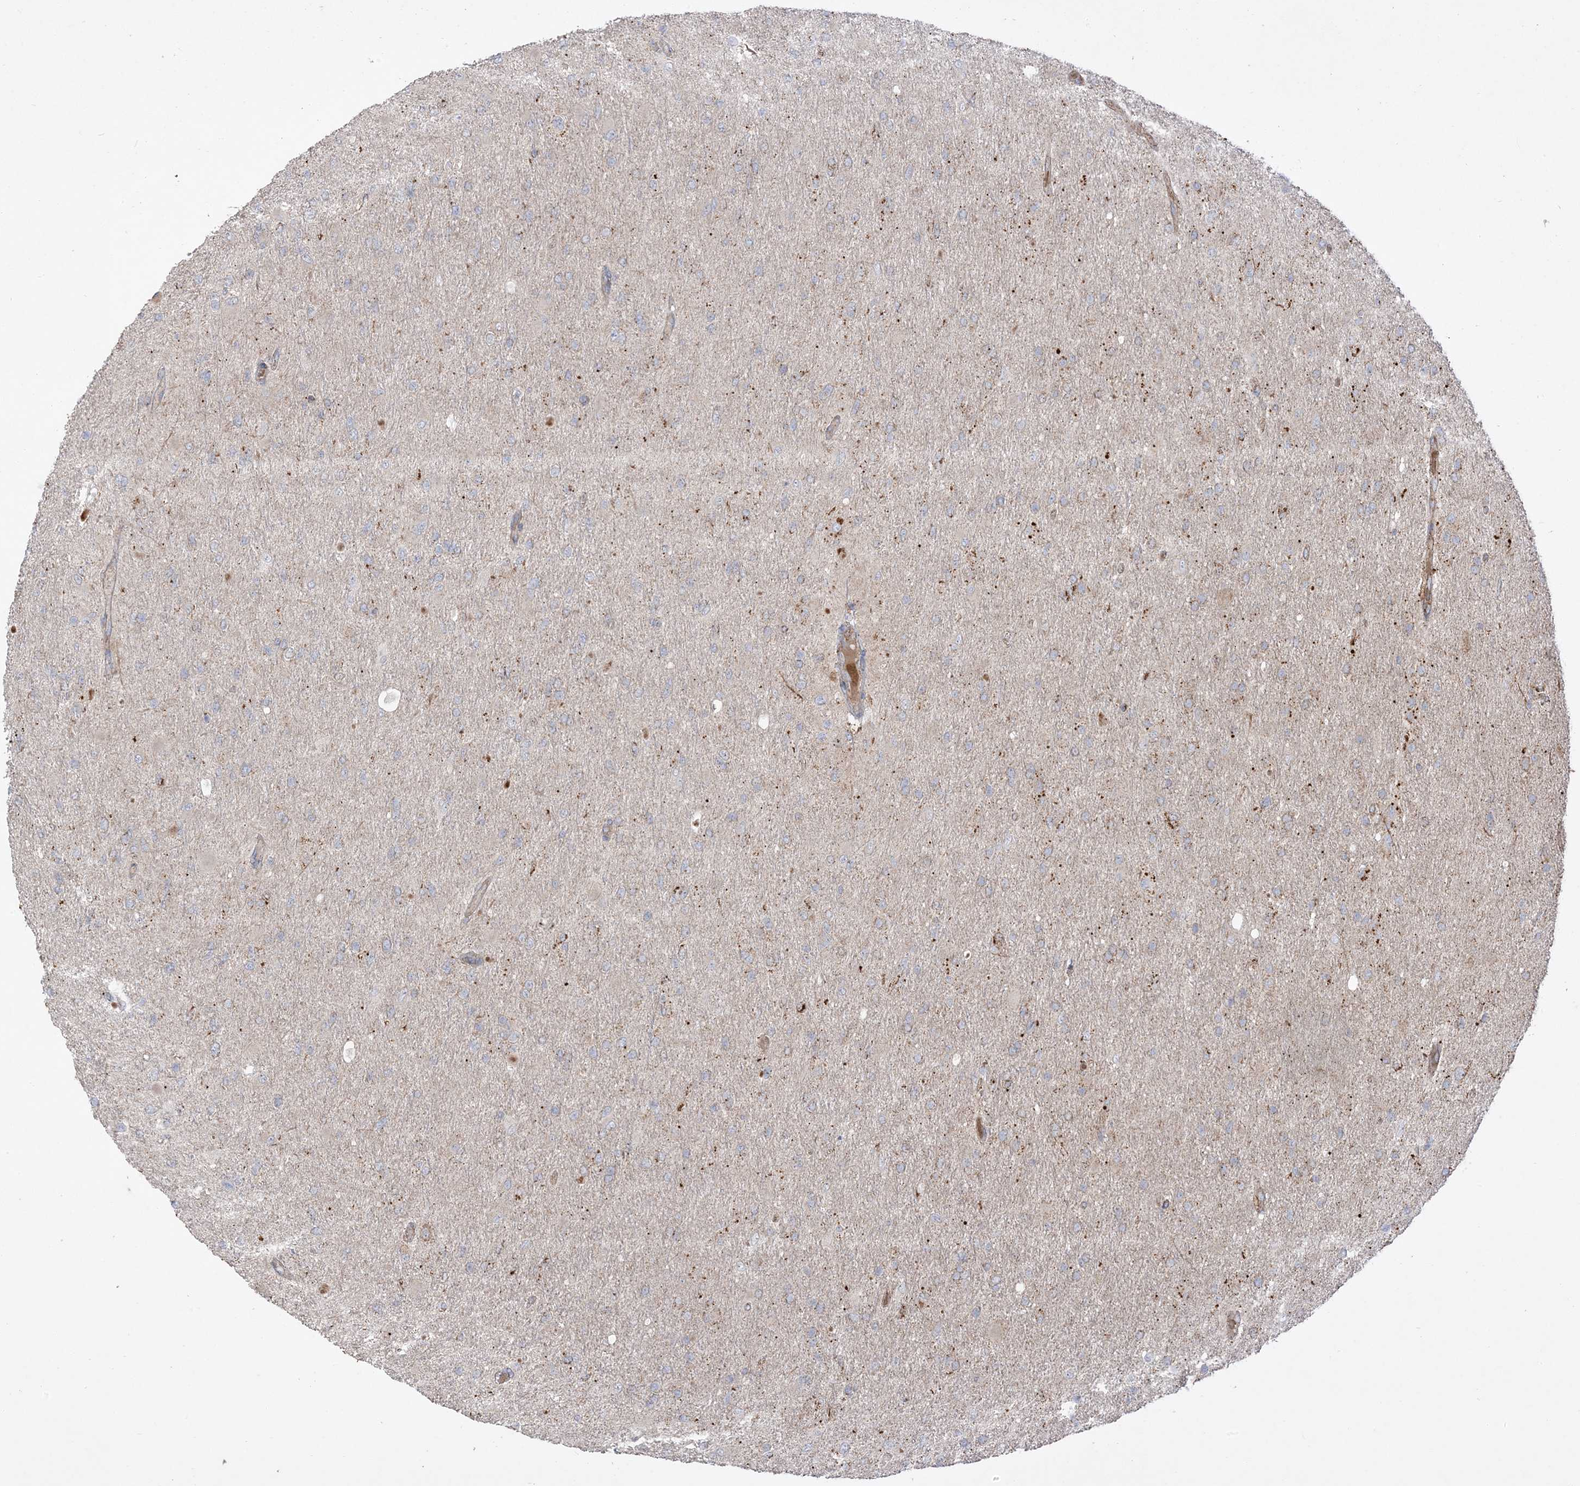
{"staining": {"intensity": "negative", "quantity": "none", "location": "none"}, "tissue": "glioma", "cell_type": "Tumor cells", "image_type": "cancer", "snomed": [{"axis": "morphology", "description": "Glioma, malignant, High grade"}, {"axis": "topography", "description": "Cerebral cortex"}], "caption": "Tumor cells show no significant protein positivity in malignant glioma (high-grade).", "gene": "AARS2", "patient": {"sex": "female", "age": 36}}